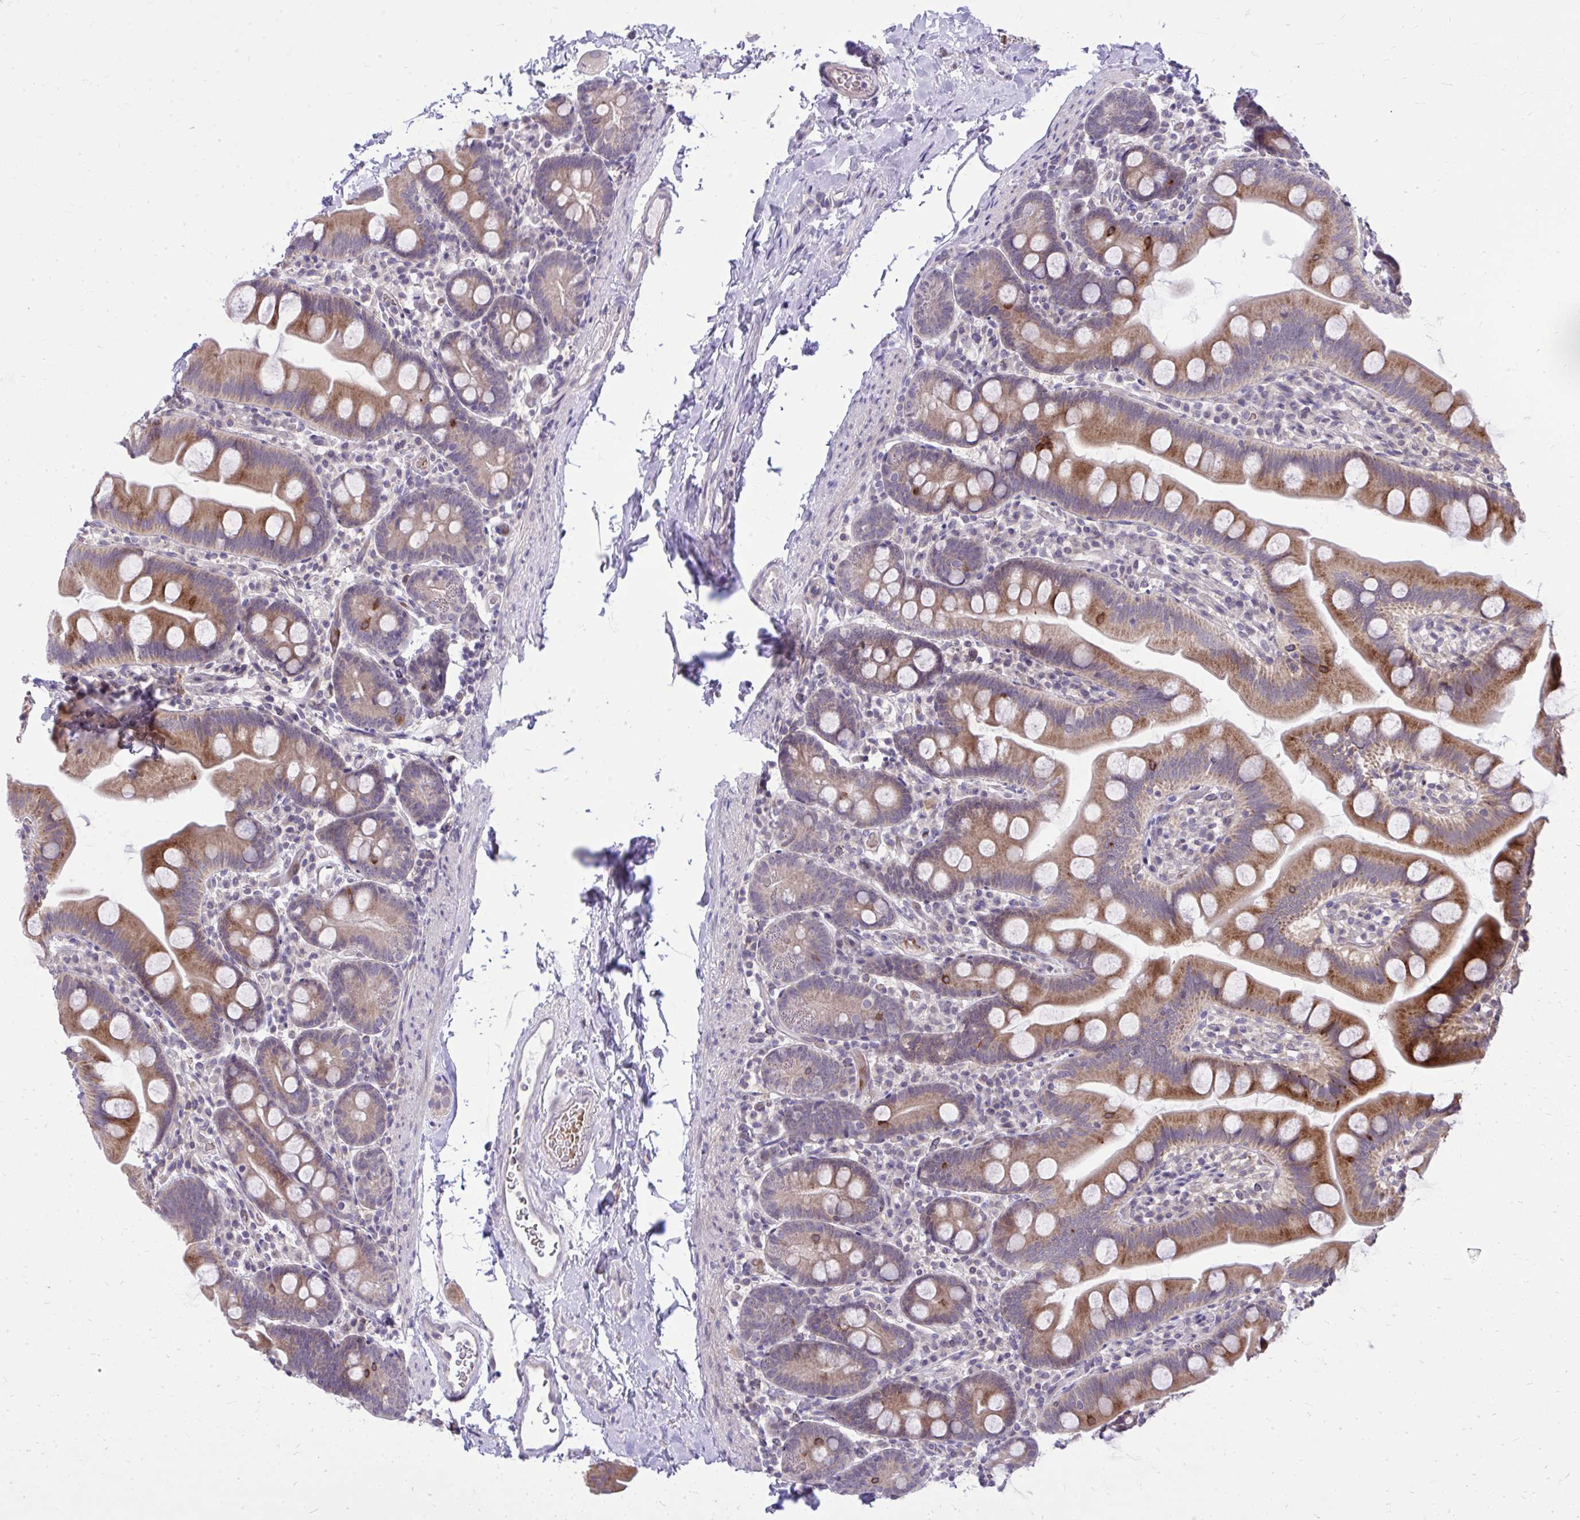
{"staining": {"intensity": "strong", "quantity": ">75%", "location": "cytoplasmic/membranous"}, "tissue": "small intestine", "cell_type": "Glandular cells", "image_type": "normal", "snomed": [{"axis": "morphology", "description": "Normal tissue, NOS"}, {"axis": "topography", "description": "Small intestine"}], "caption": "A high-resolution histopathology image shows immunohistochemistry (IHC) staining of normal small intestine, which reveals strong cytoplasmic/membranous positivity in about >75% of glandular cells.", "gene": "DPY19L1", "patient": {"sex": "female", "age": 68}}